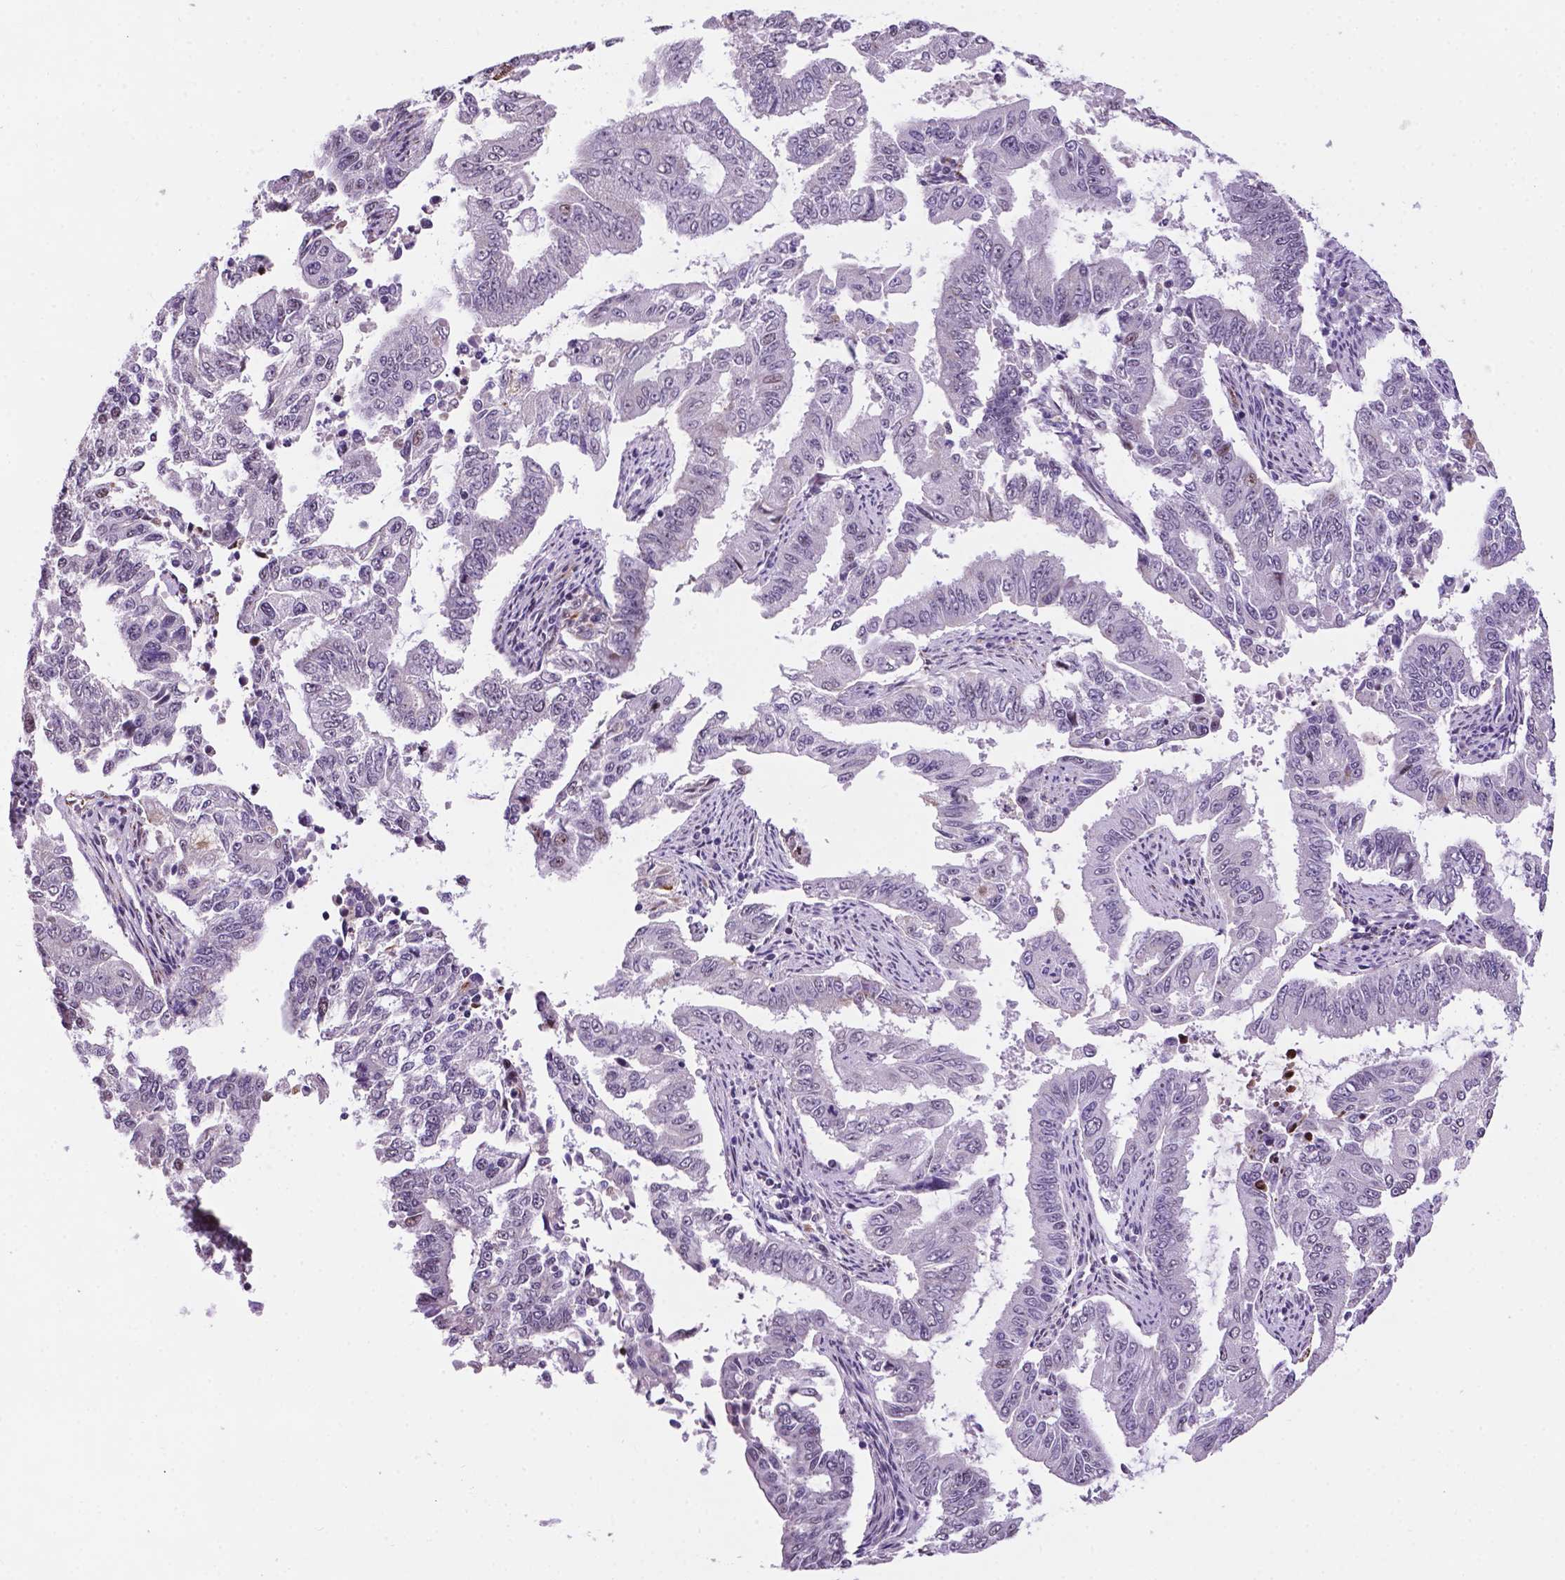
{"staining": {"intensity": "negative", "quantity": "none", "location": "none"}, "tissue": "endometrial cancer", "cell_type": "Tumor cells", "image_type": "cancer", "snomed": [{"axis": "morphology", "description": "Adenocarcinoma, NOS"}, {"axis": "topography", "description": "Uterus"}], "caption": "The immunohistochemistry micrograph has no significant positivity in tumor cells of endometrial cancer (adenocarcinoma) tissue.", "gene": "SMAD3", "patient": {"sex": "female", "age": 59}}